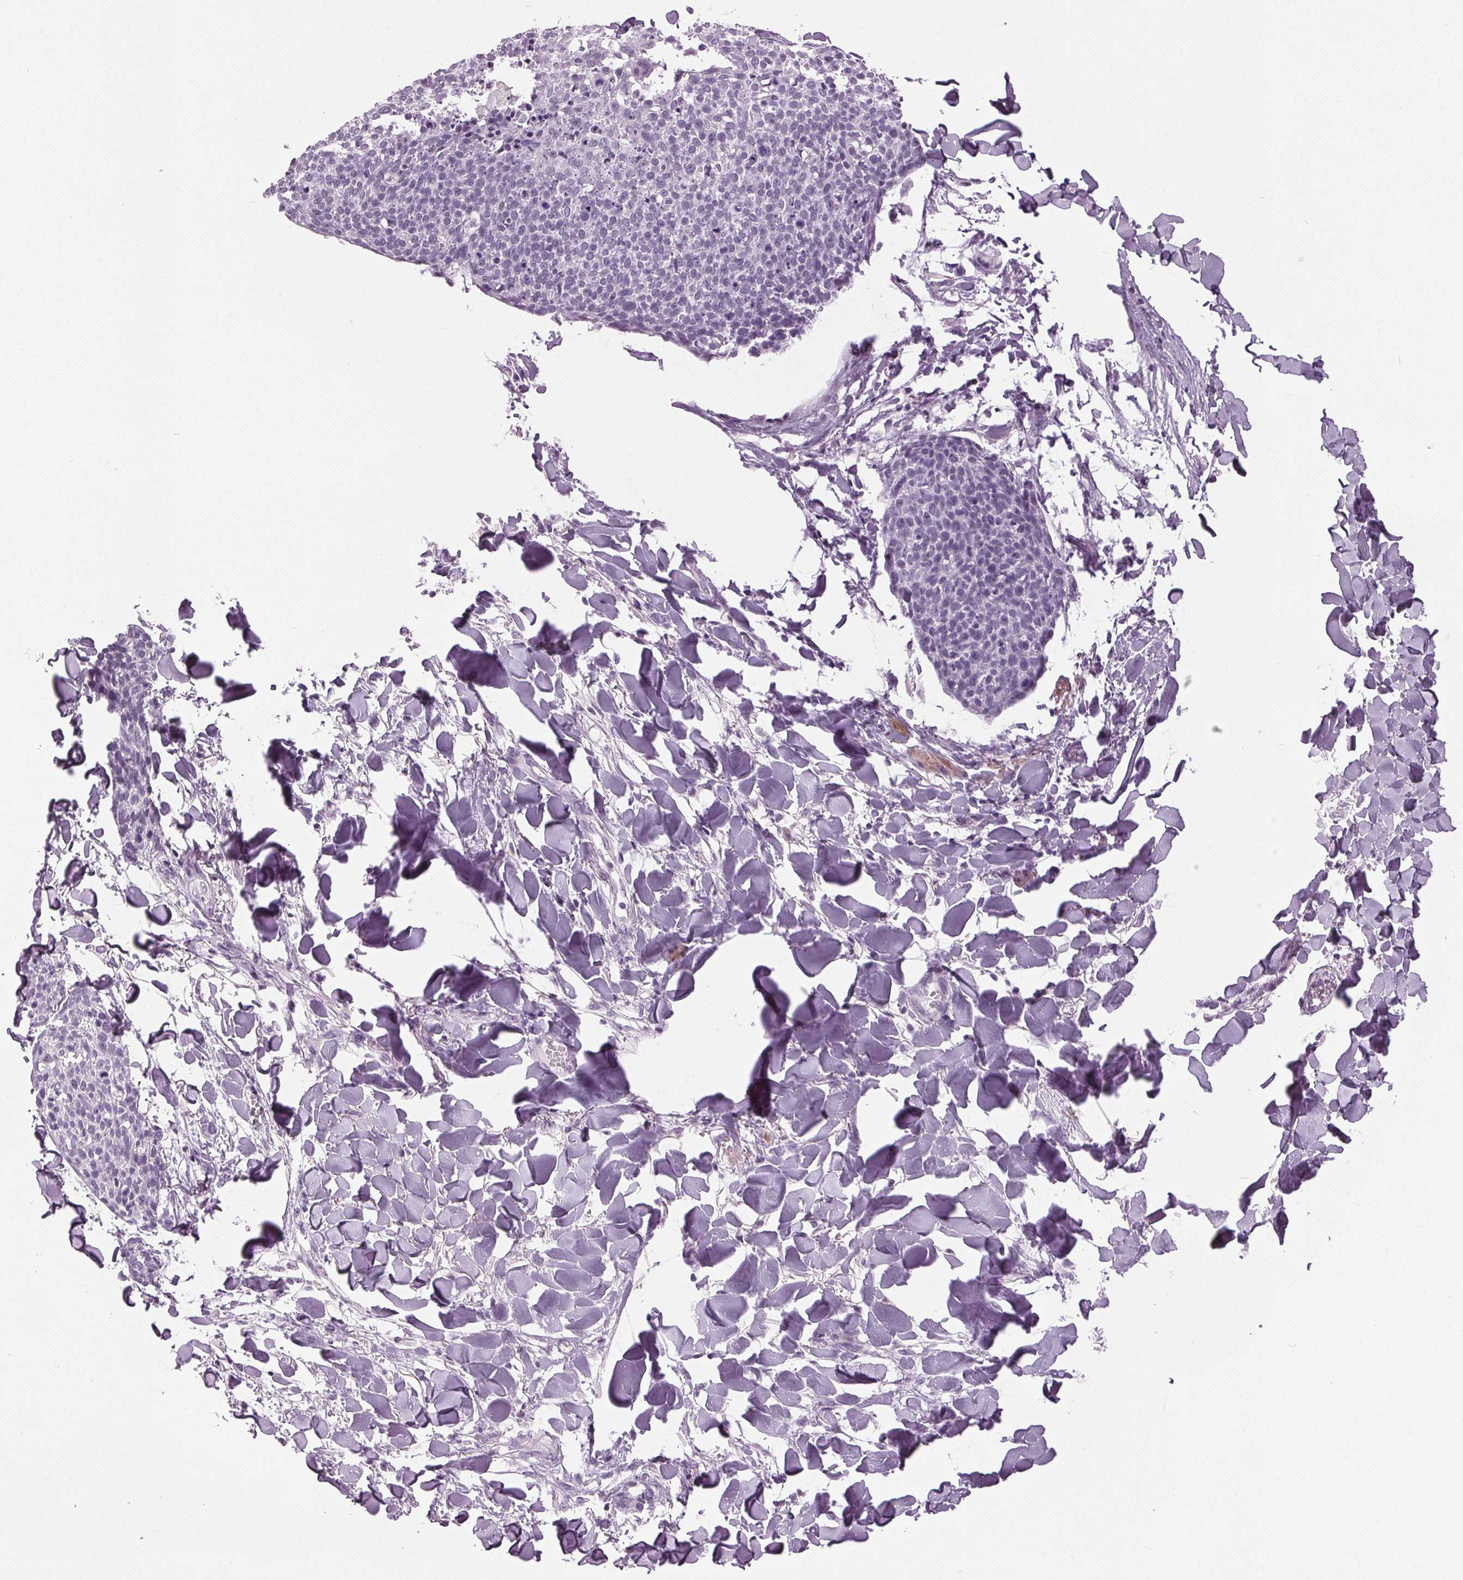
{"staining": {"intensity": "negative", "quantity": "none", "location": "none"}, "tissue": "skin cancer", "cell_type": "Tumor cells", "image_type": "cancer", "snomed": [{"axis": "morphology", "description": "Squamous cell carcinoma, NOS"}, {"axis": "topography", "description": "Skin"}, {"axis": "topography", "description": "Vulva"}], "caption": "Skin squamous cell carcinoma was stained to show a protein in brown. There is no significant staining in tumor cells.", "gene": "DNAH12", "patient": {"sex": "female", "age": 75}}